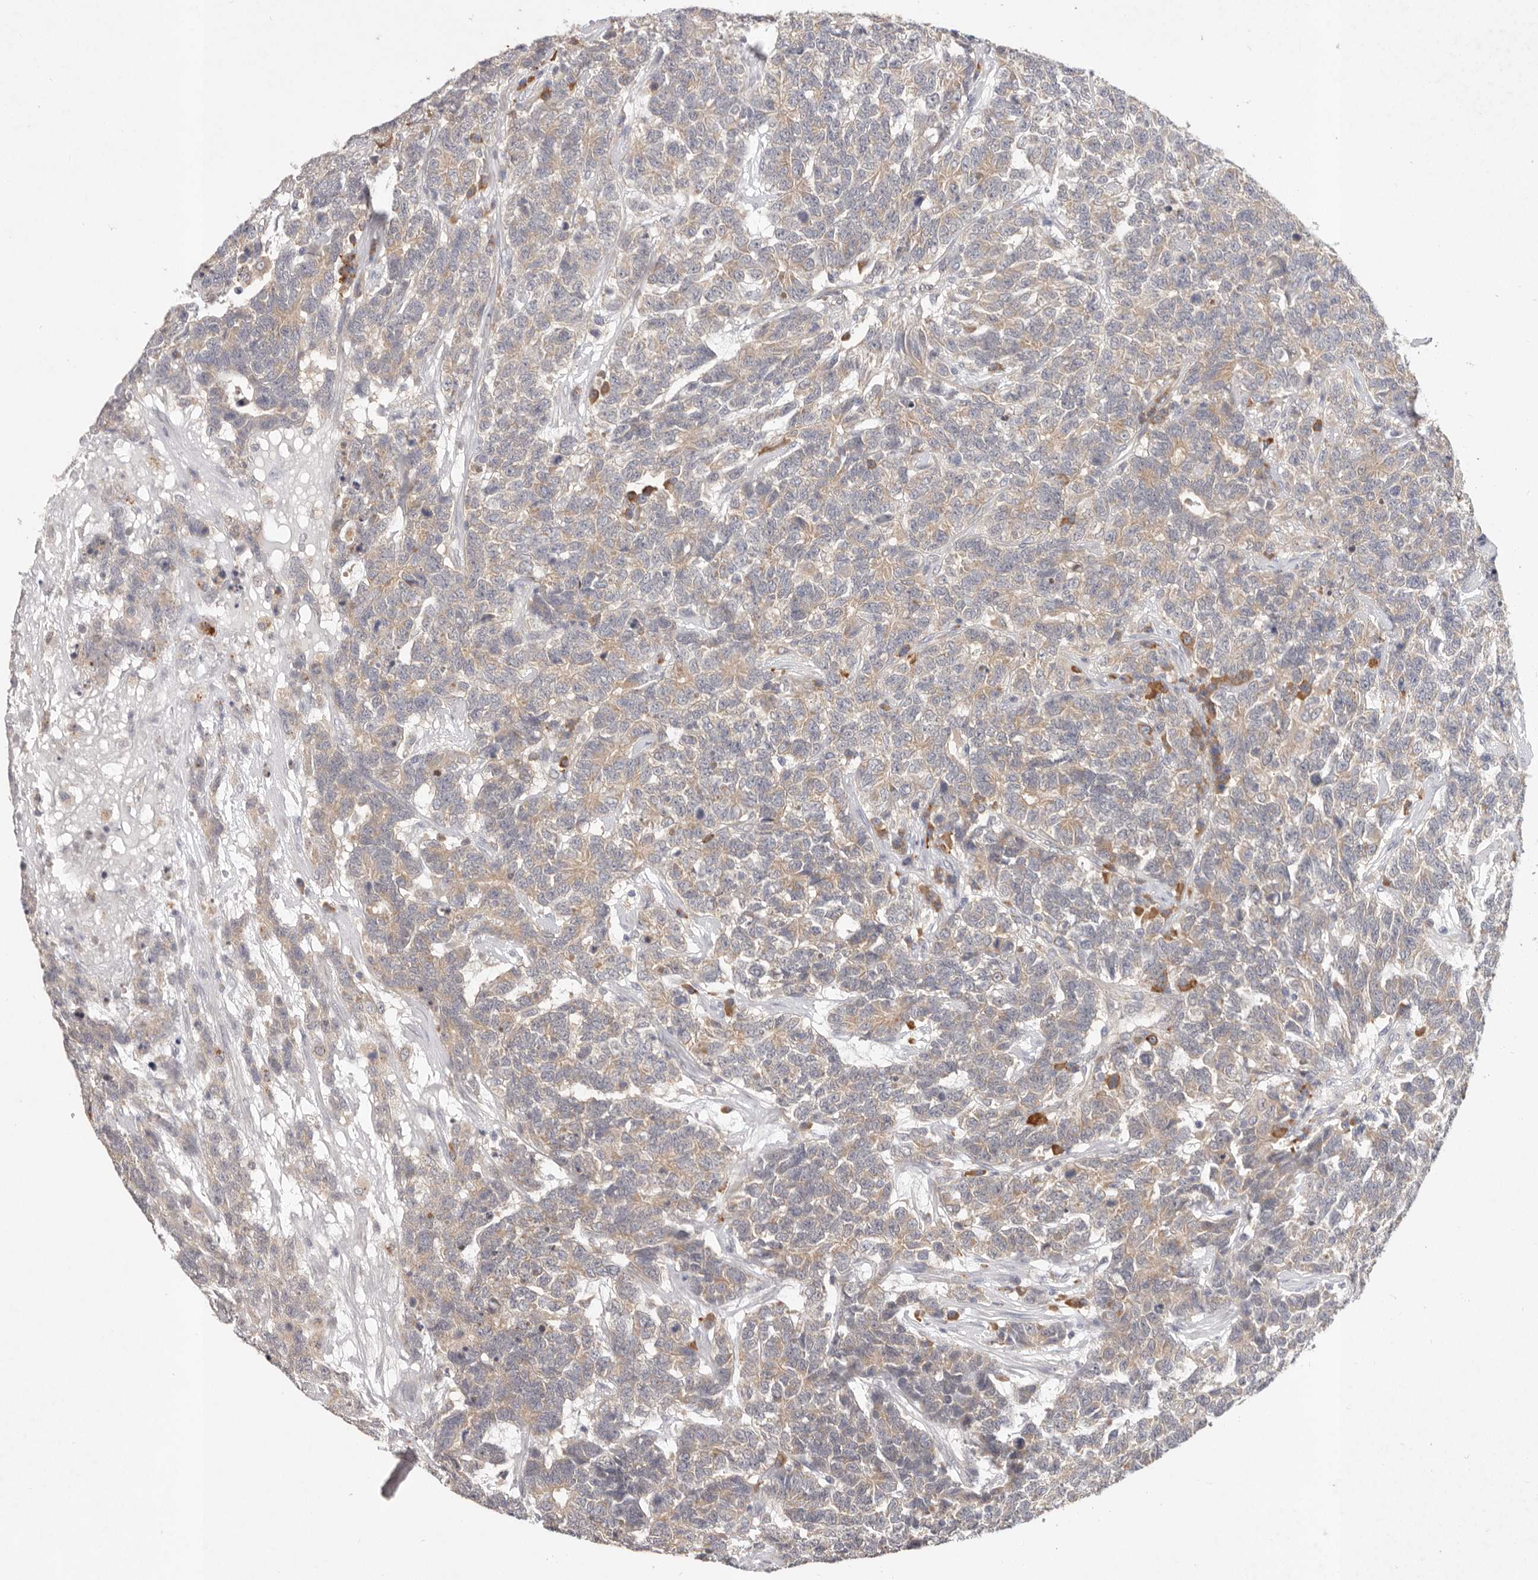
{"staining": {"intensity": "weak", "quantity": ">75%", "location": "cytoplasmic/membranous"}, "tissue": "testis cancer", "cell_type": "Tumor cells", "image_type": "cancer", "snomed": [{"axis": "morphology", "description": "Carcinoma, Embryonal, NOS"}, {"axis": "topography", "description": "Testis"}], "caption": "Tumor cells reveal low levels of weak cytoplasmic/membranous positivity in approximately >75% of cells in human embryonal carcinoma (testis).", "gene": "WDR77", "patient": {"sex": "male", "age": 26}}